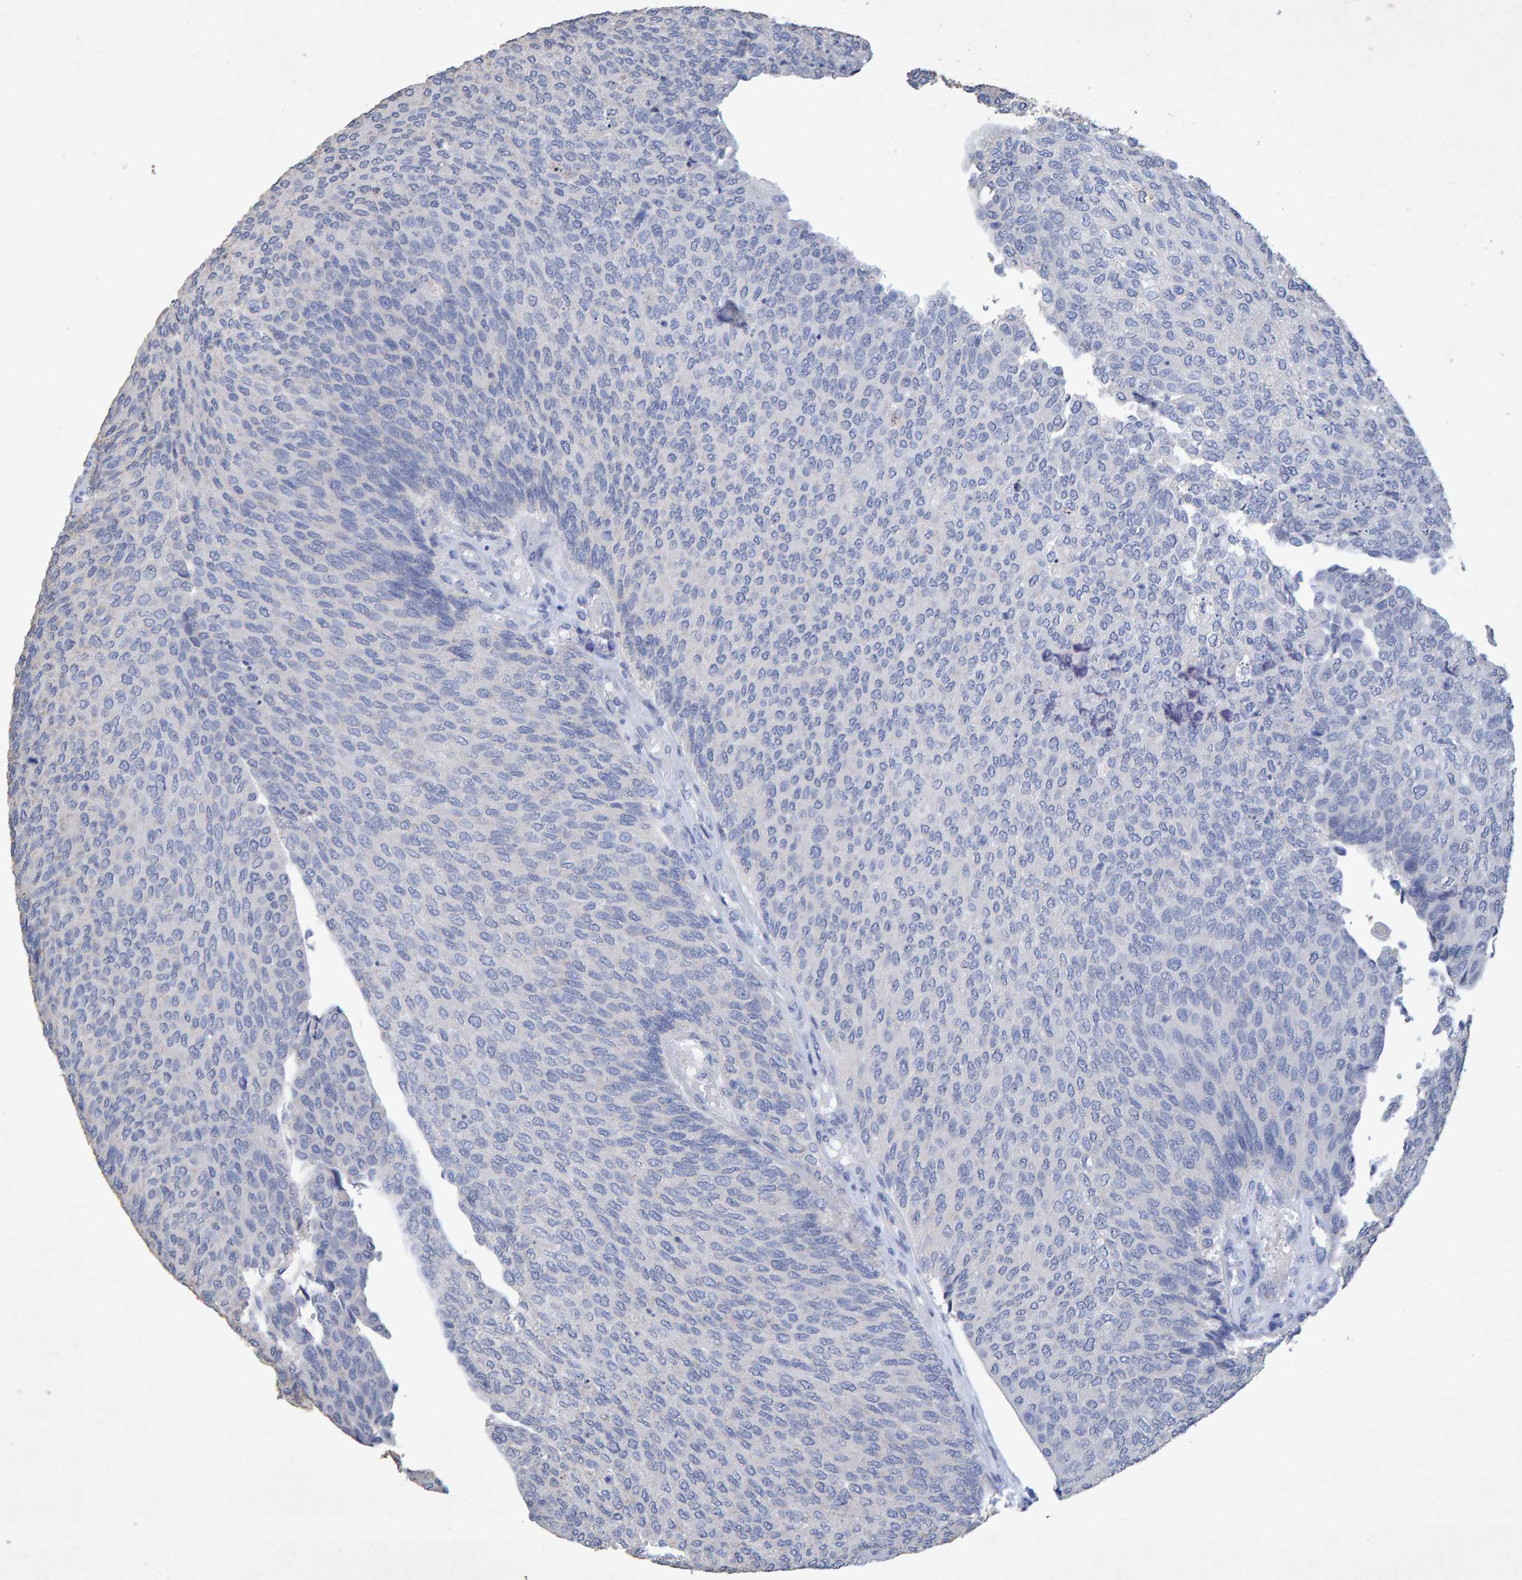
{"staining": {"intensity": "negative", "quantity": "none", "location": "none"}, "tissue": "urothelial cancer", "cell_type": "Tumor cells", "image_type": "cancer", "snomed": [{"axis": "morphology", "description": "Urothelial carcinoma, Low grade"}, {"axis": "topography", "description": "Urinary bladder"}], "caption": "Urothelial cancer stained for a protein using immunohistochemistry shows no expression tumor cells.", "gene": "CTH", "patient": {"sex": "female", "age": 79}}